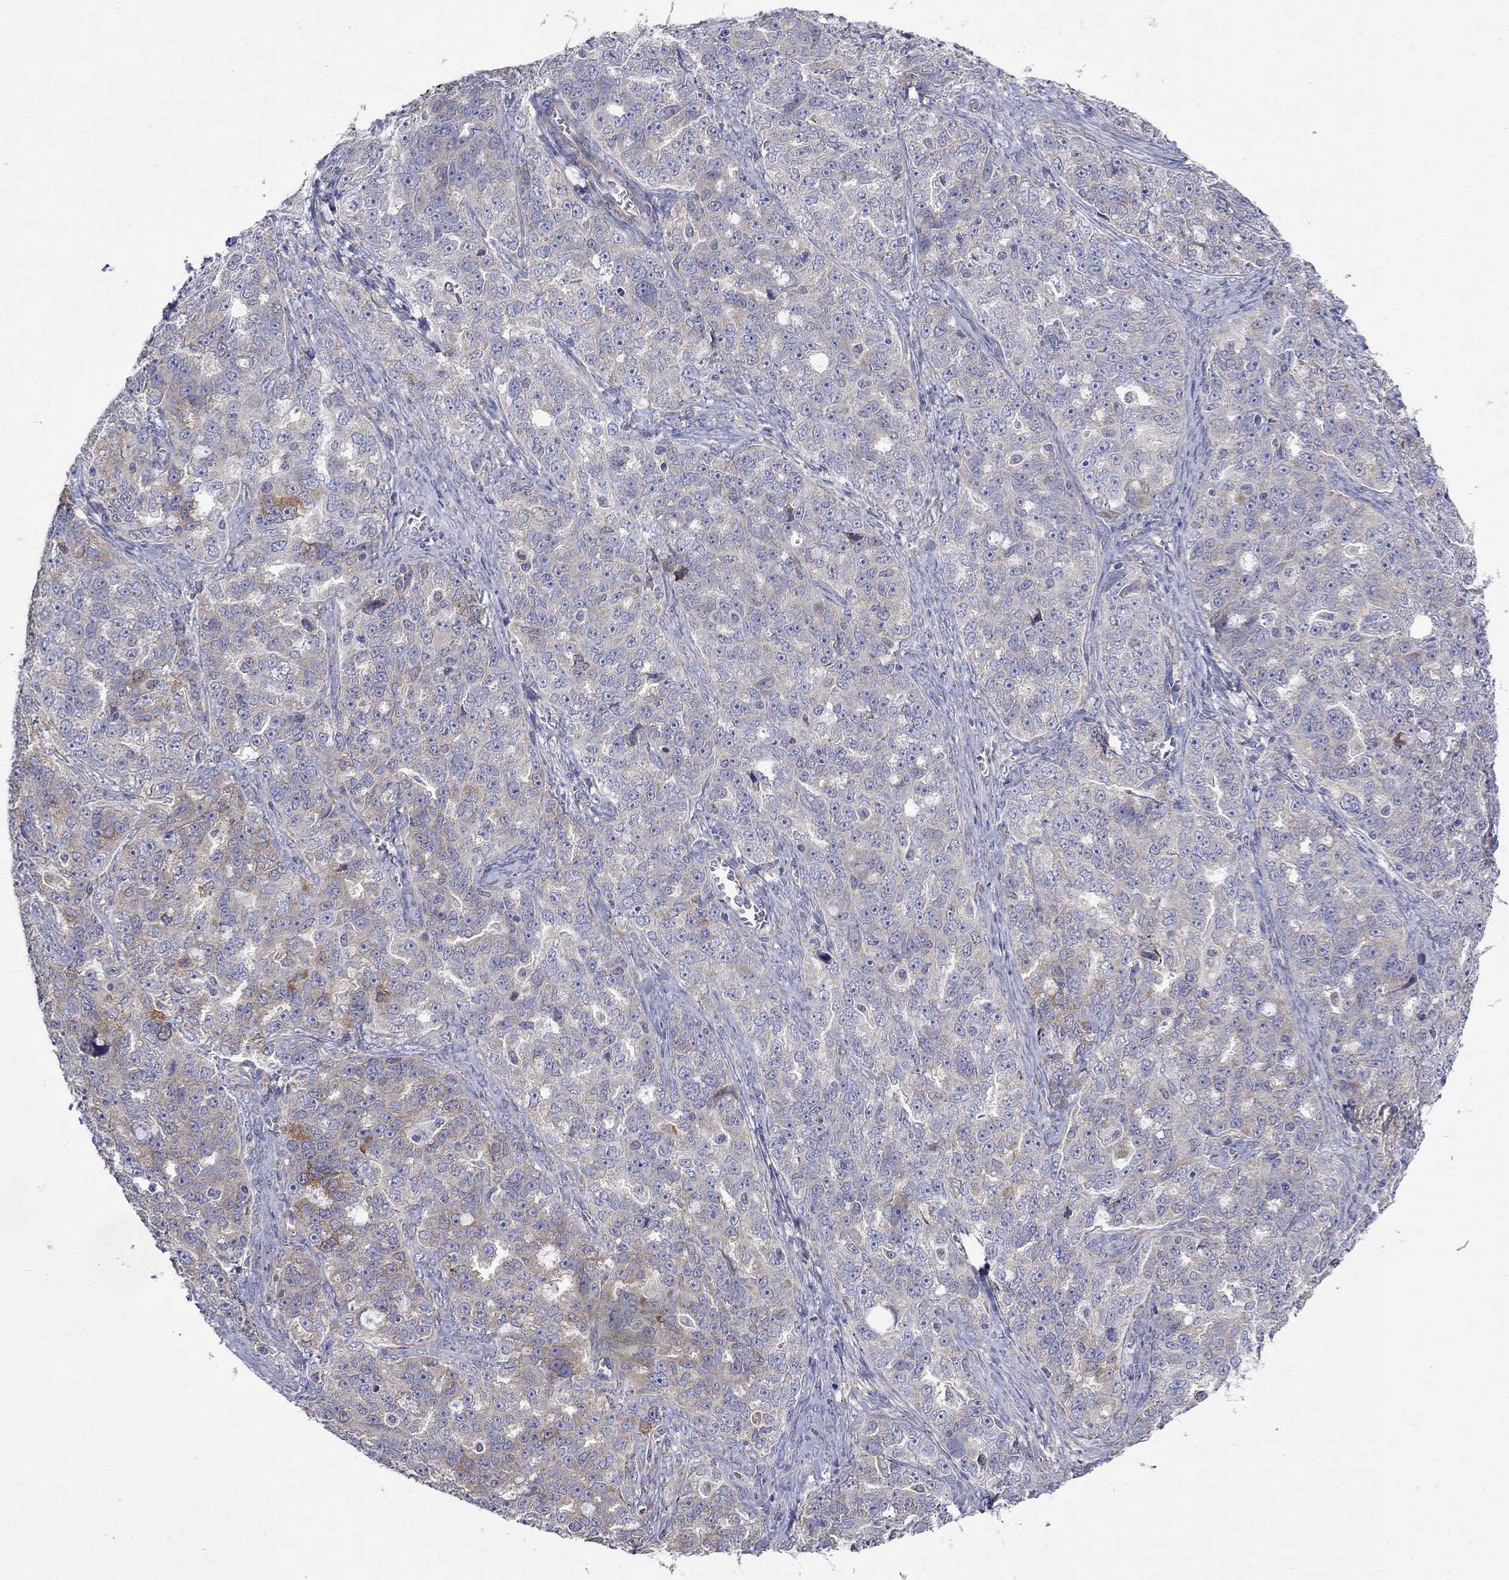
{"staining": {"intensity": "moderate", "quantity": "<25%", "location": "cytoplasmic/membranous"}, "tissue": "ovarian cancer", "cell_type": "Tumor cells", "image_type": "cancer", "snomed": [{"axis": "morphology", "description": "Cystadenocarcinoma, serous, NOS"}, {"axis": "topography", "description": "Ovary"}], "caption": "Moderate cytoplasmic/membranous protein expression is present in about <25% of tumor cells in ovarian cancer.", "gene": "ASNS", "patient": {"sex": "female", "age": 51}}